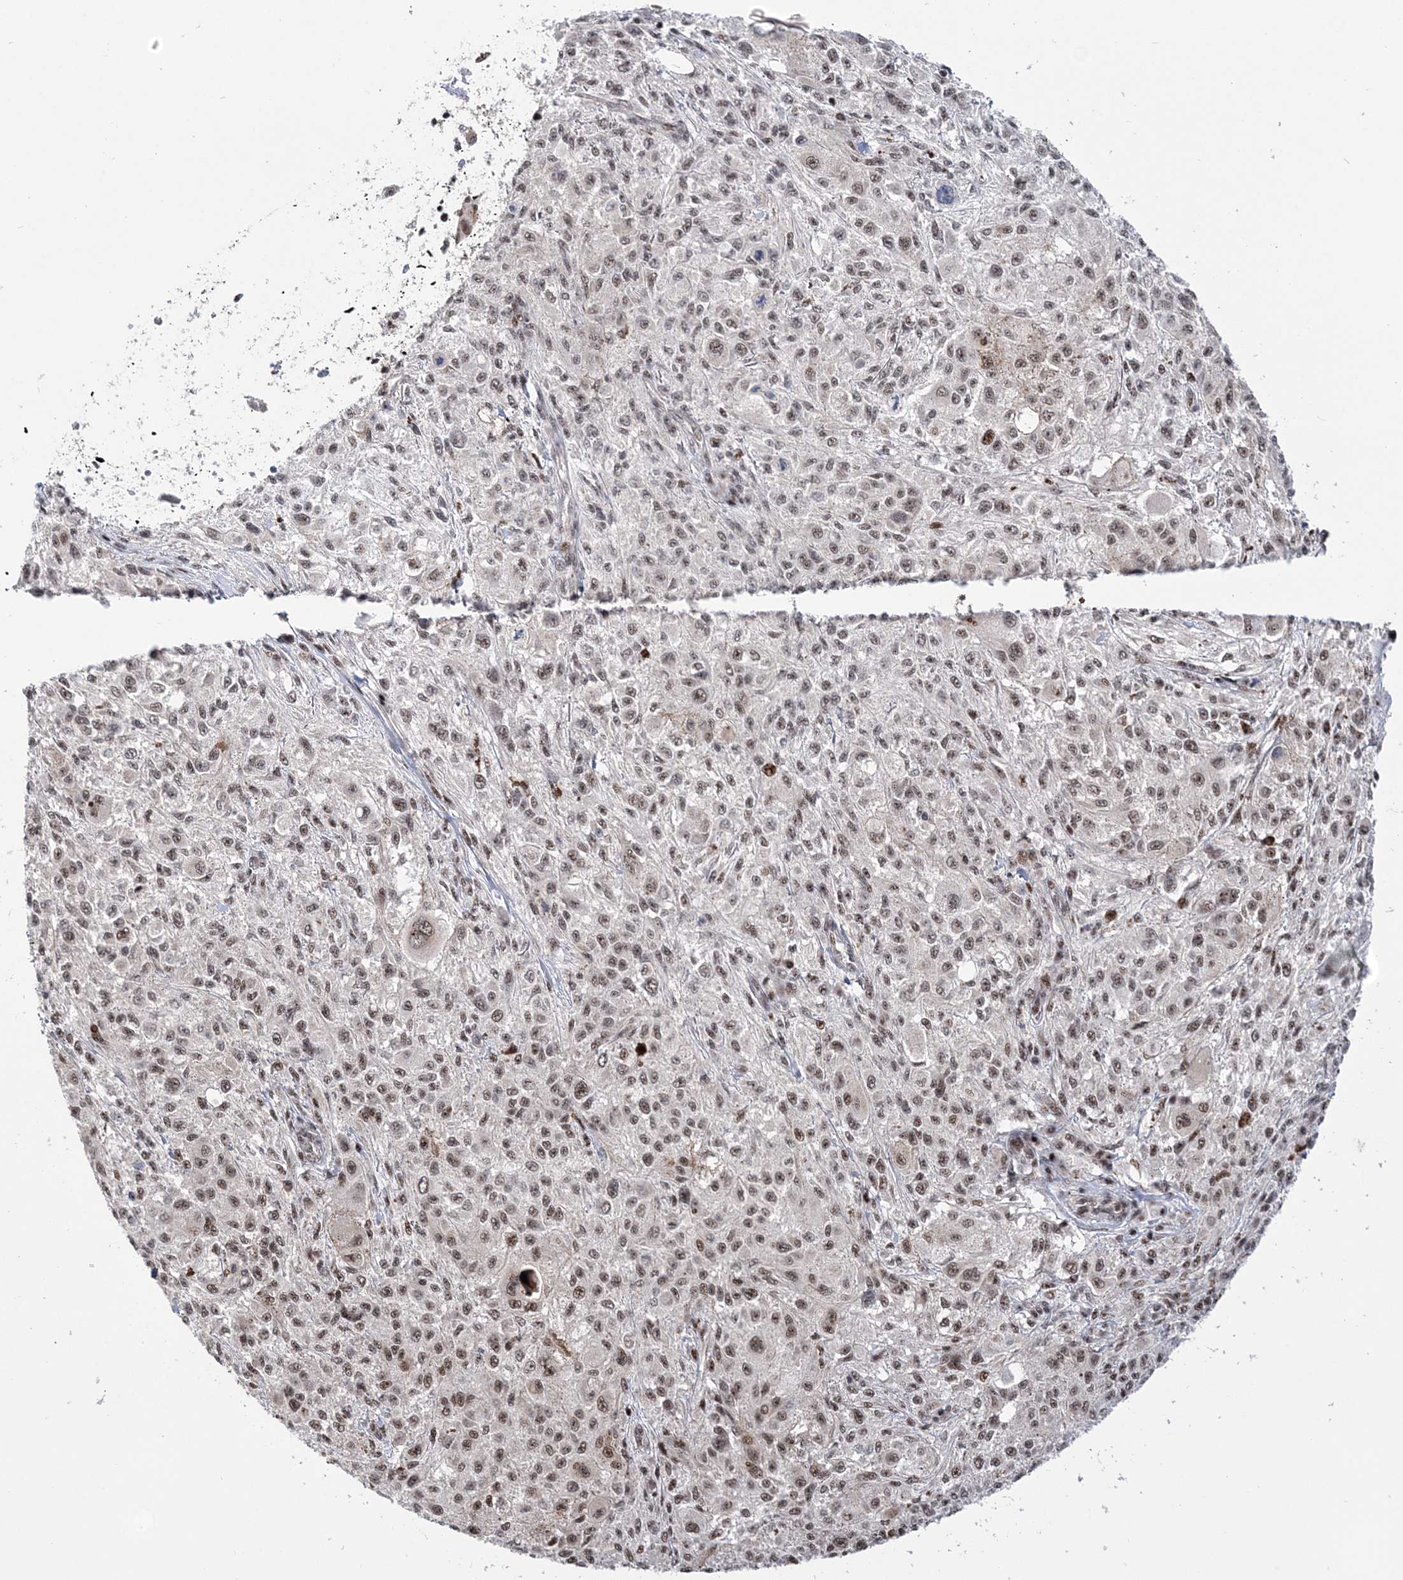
{"staining": {"intensity": "moderate", "quantity": "25%-75%", "location": "nuclear"}, "tissue": "melanoma", "cell_type": "Tumor cells", "image_type": "cancer", "snomed": [{"axis": "morphology", "description": "Necrosis, NOS"}, {"axis": "morphology", "description": "Malignant melanoma, NOS"}, {"axis": "topography", "description": "Skin"}], "caption": "Human melanoma stained with a brown dye demonstrates moderate nuclear positive expression in approximately 25%-75% of tumor cells.", "gene": "TATDN2", "patient": {"sex": "female", "age": 87}}